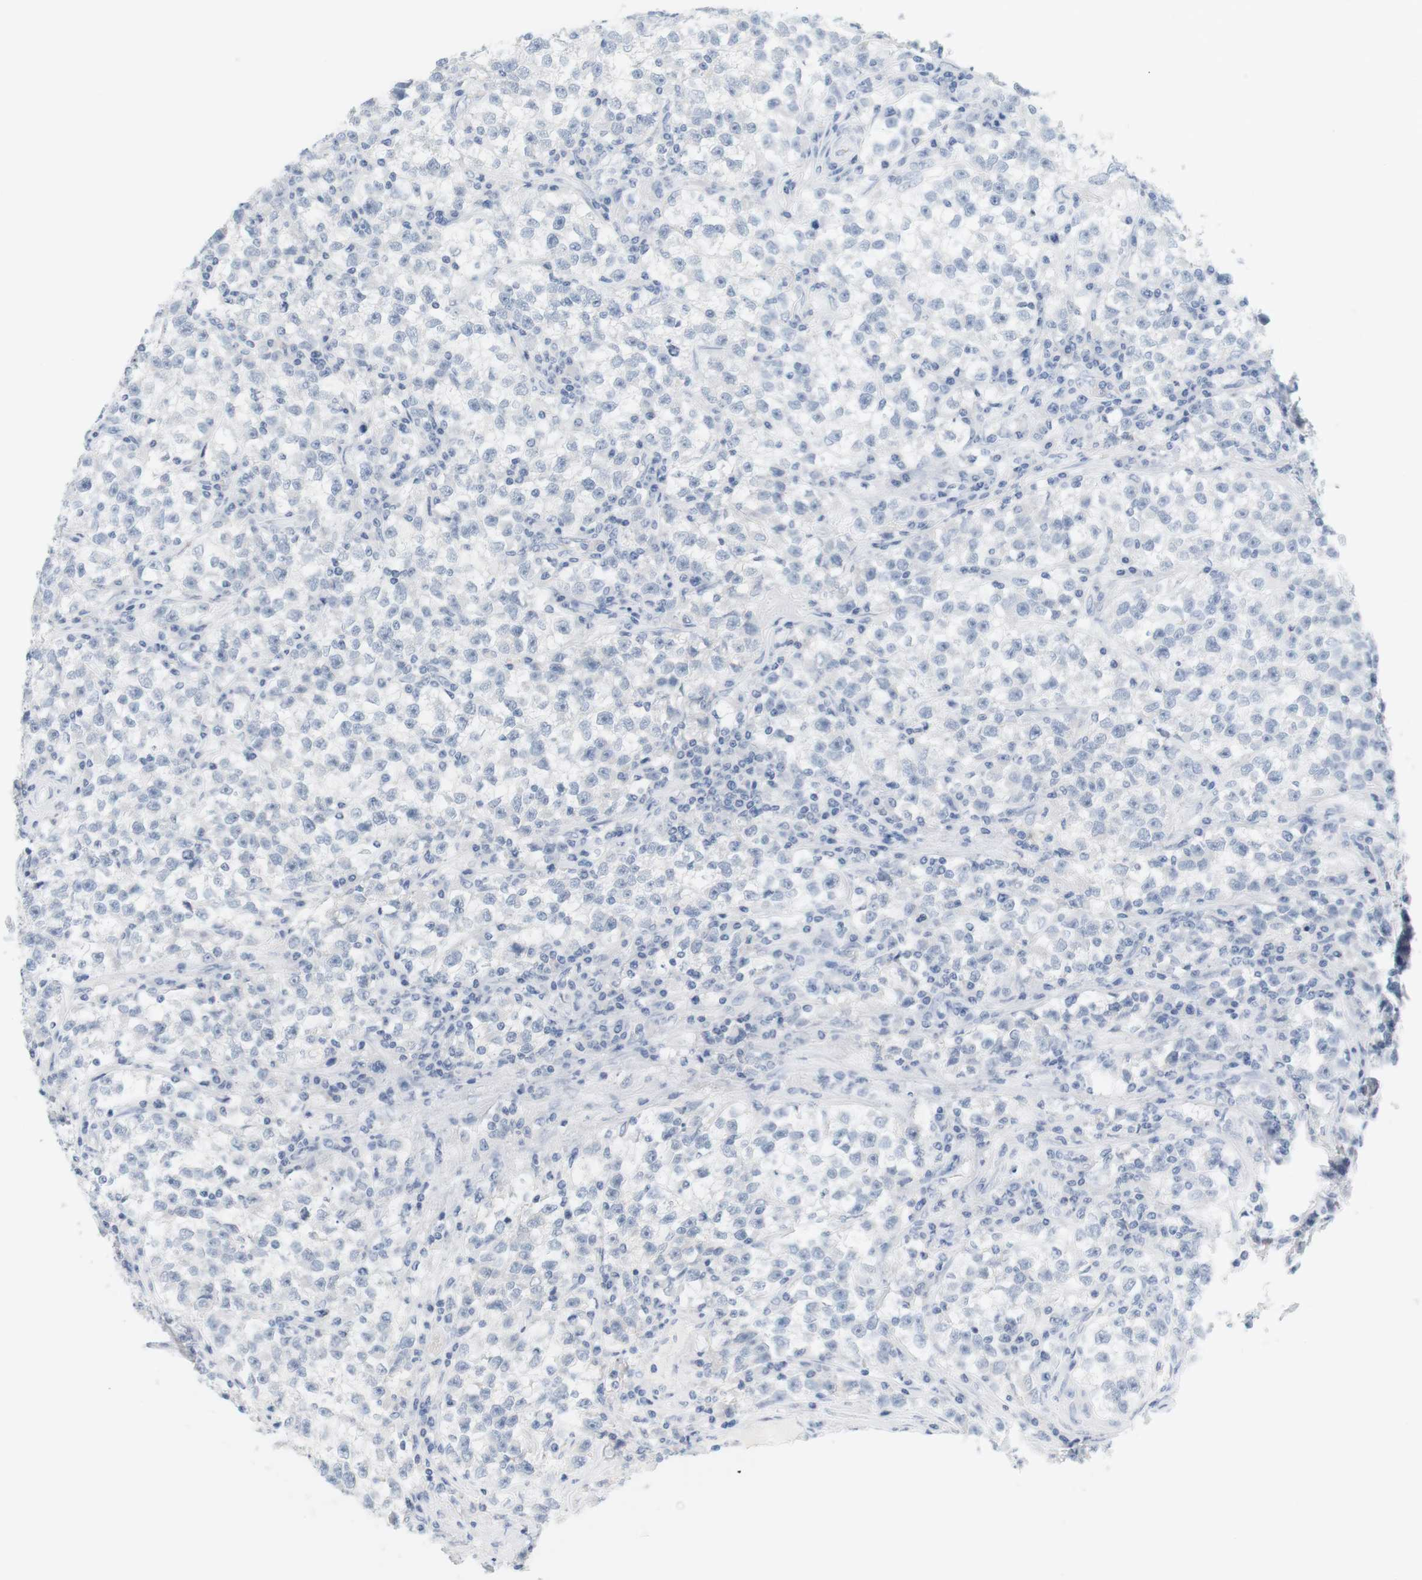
{"staining": {"intensity": "negative", "quantity": "none", "location": "none"}, "tissue": "testis cancer", "cell_type": "Tumor cells", "image_type": "cancer", "snomed": [{"axis": "morphology", "description": "Seminoma, NOS"}, {"axis": "topography", "description": "Testis"}], "caption": "Immunohistochemistry histopathology image of human testis seminoma stained for a protein (brown), which demonstrates no positivity in tumor cells.", "gene": "OPRM1", "patient": {"sex": "male", "age": 22}}